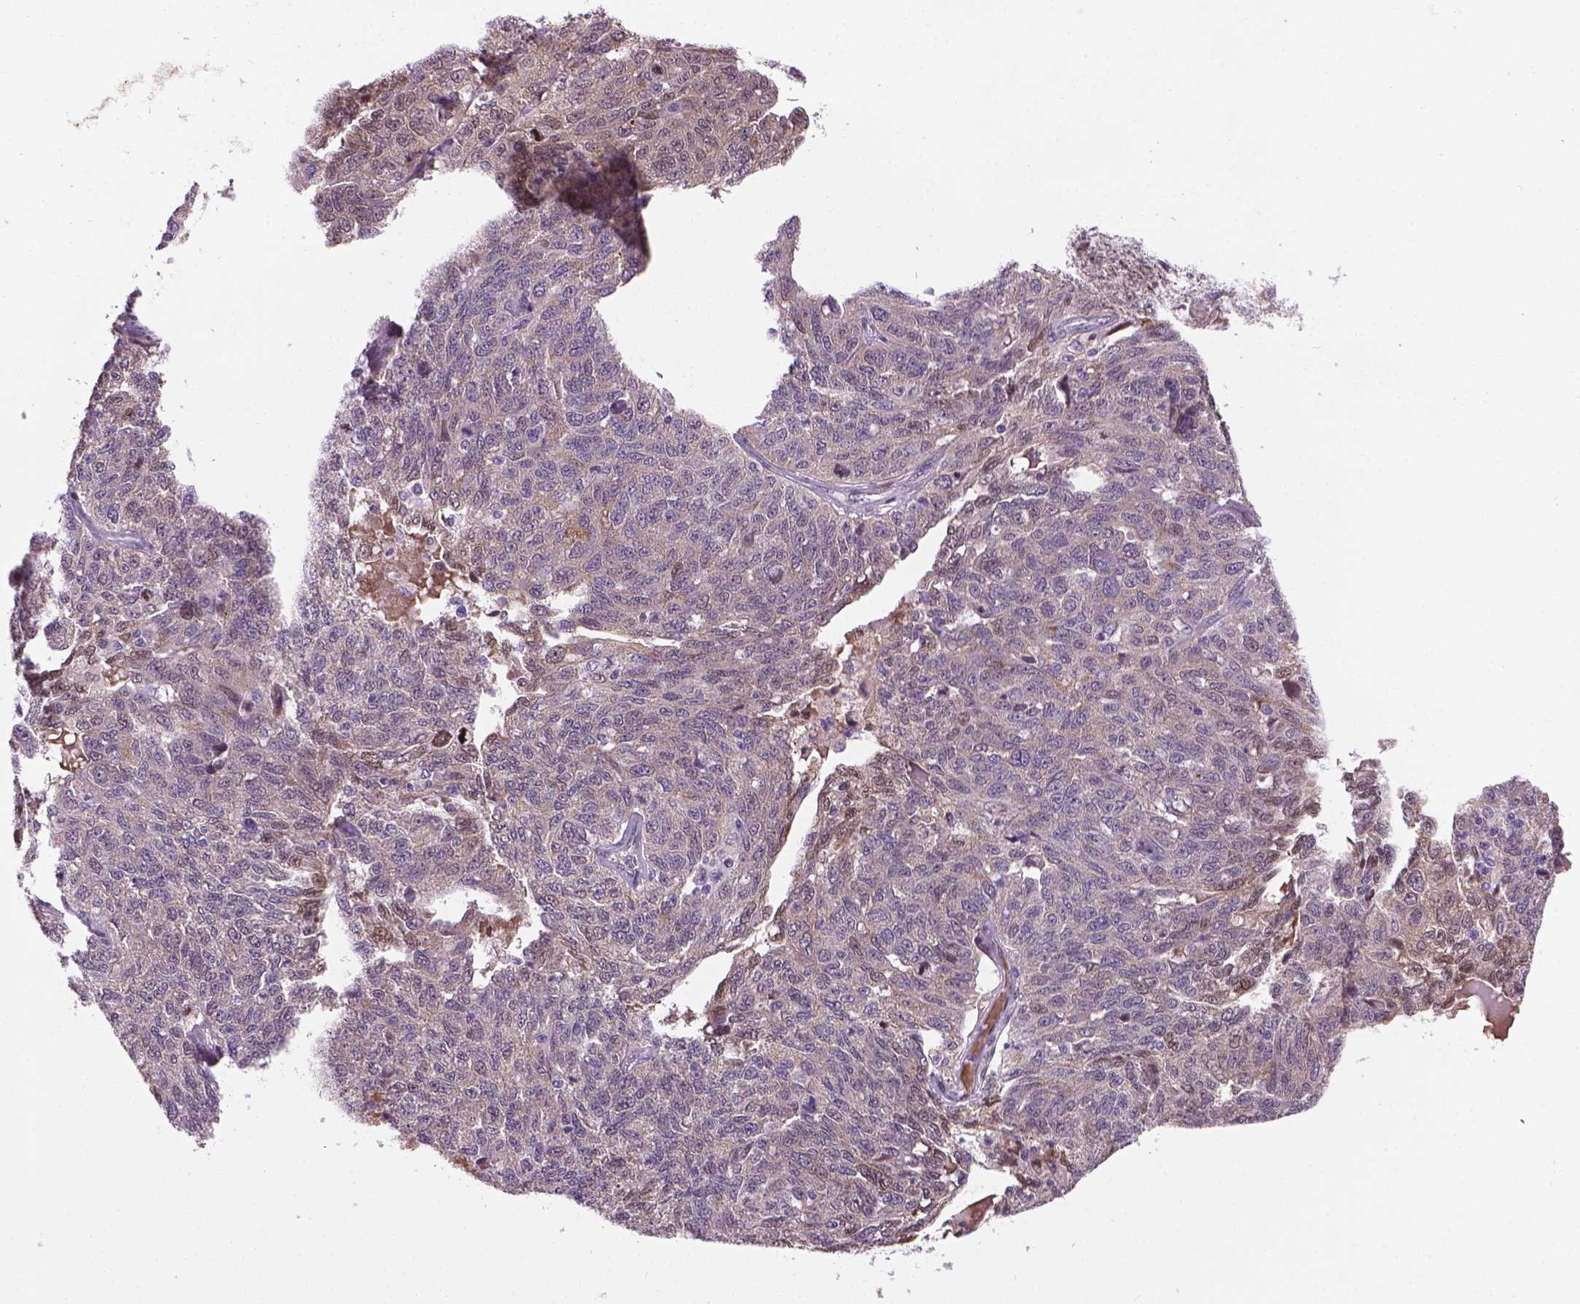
{"staining": {"intensity": "negative", "quantity": "none", "location": "none"}, "tissue": "ovarian cancer", "cell_type": "Tumor cells", "image_type": "cancer", "snomed": [{"axis": "morphology", "description": "Cystadenocarcinoma, serous, NOS"}, {"axis": "topography", "description": "Ovary"}], "caption": "Image shows no protein positivity in tumor cells of ovarian cancer (serous cystadenocarcinoma) tissue.", "gene": "IRF6", "patient": {"sex": "female", "age": 71}}